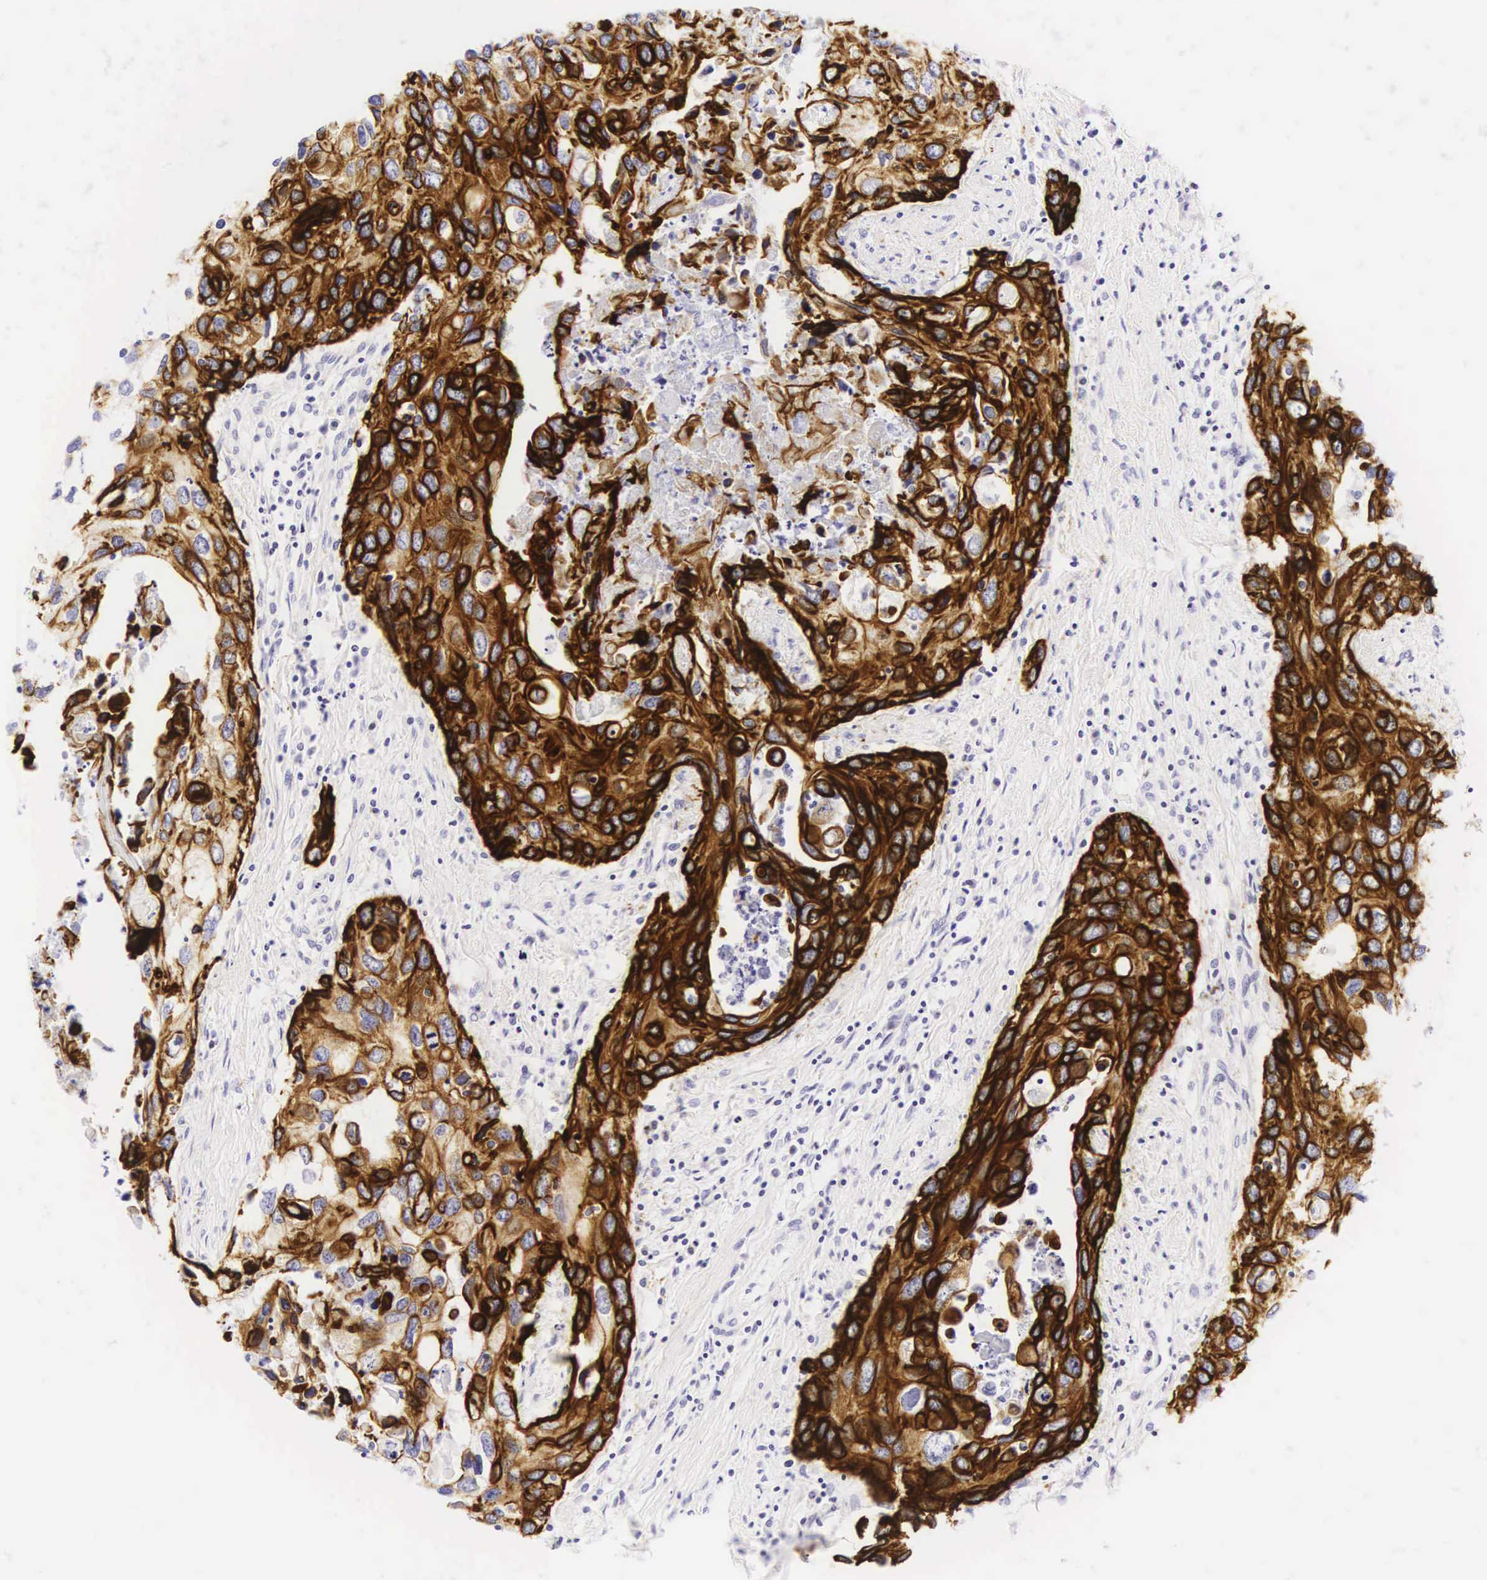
{"staining": {"intensity": "strong", "quantity": ">75%", "location": "cytoplasmic/membranous"}, "tissue": "urothelial cancer", "cell_type": "Tumor cells", "image_type": "cancer", "snomed": [{"axis": "morphology", "description": "Urothelial carcinoma, High grade"}, {"axis": "topography", "description": "Urinary bladder"}], "caption": "Human urothelial carcinoma (high-grade) stained with a protein marker displays strong staining in tumor cells.", "gene": "KRT18", "patient": {"sex": "male", "age": 71}}